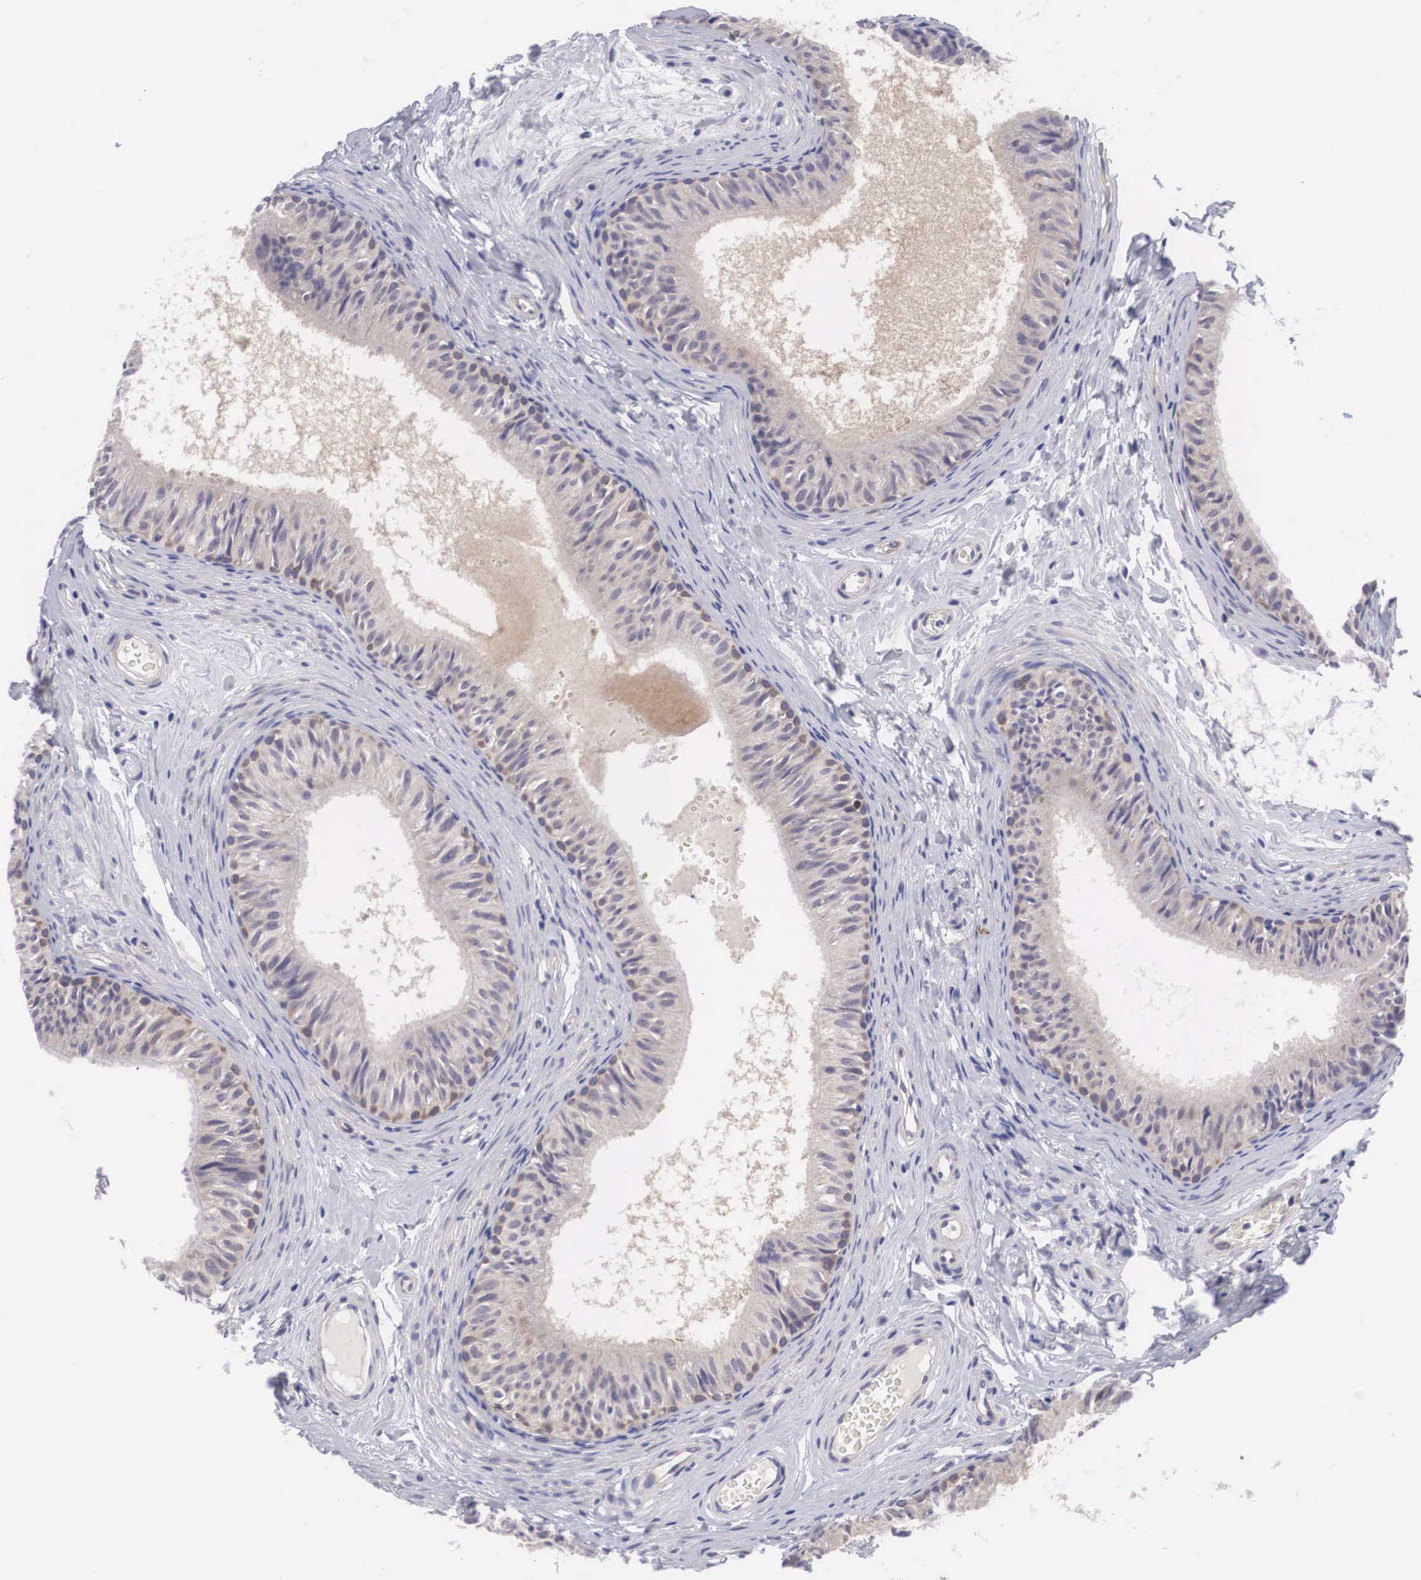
{"staining": {"intensity": "weak", "quantity": ">75%", "location": "cytoplasmic/membranous"}, "tissue": "epididymis", "cell_type": "Glandular cells", "image_type": "normal", "snomed": [{"axis": "morphology", "description": "Normal tissue, NOS"}, {"axis": "topography", "description": "Epididymis"}], "caption": "Benign epididymis displays weak cytoplasmic/membranous positivity in about >75% of glandular cells.", "gene": "MAST4", "patient": {"sex": "male", "age": 23}}